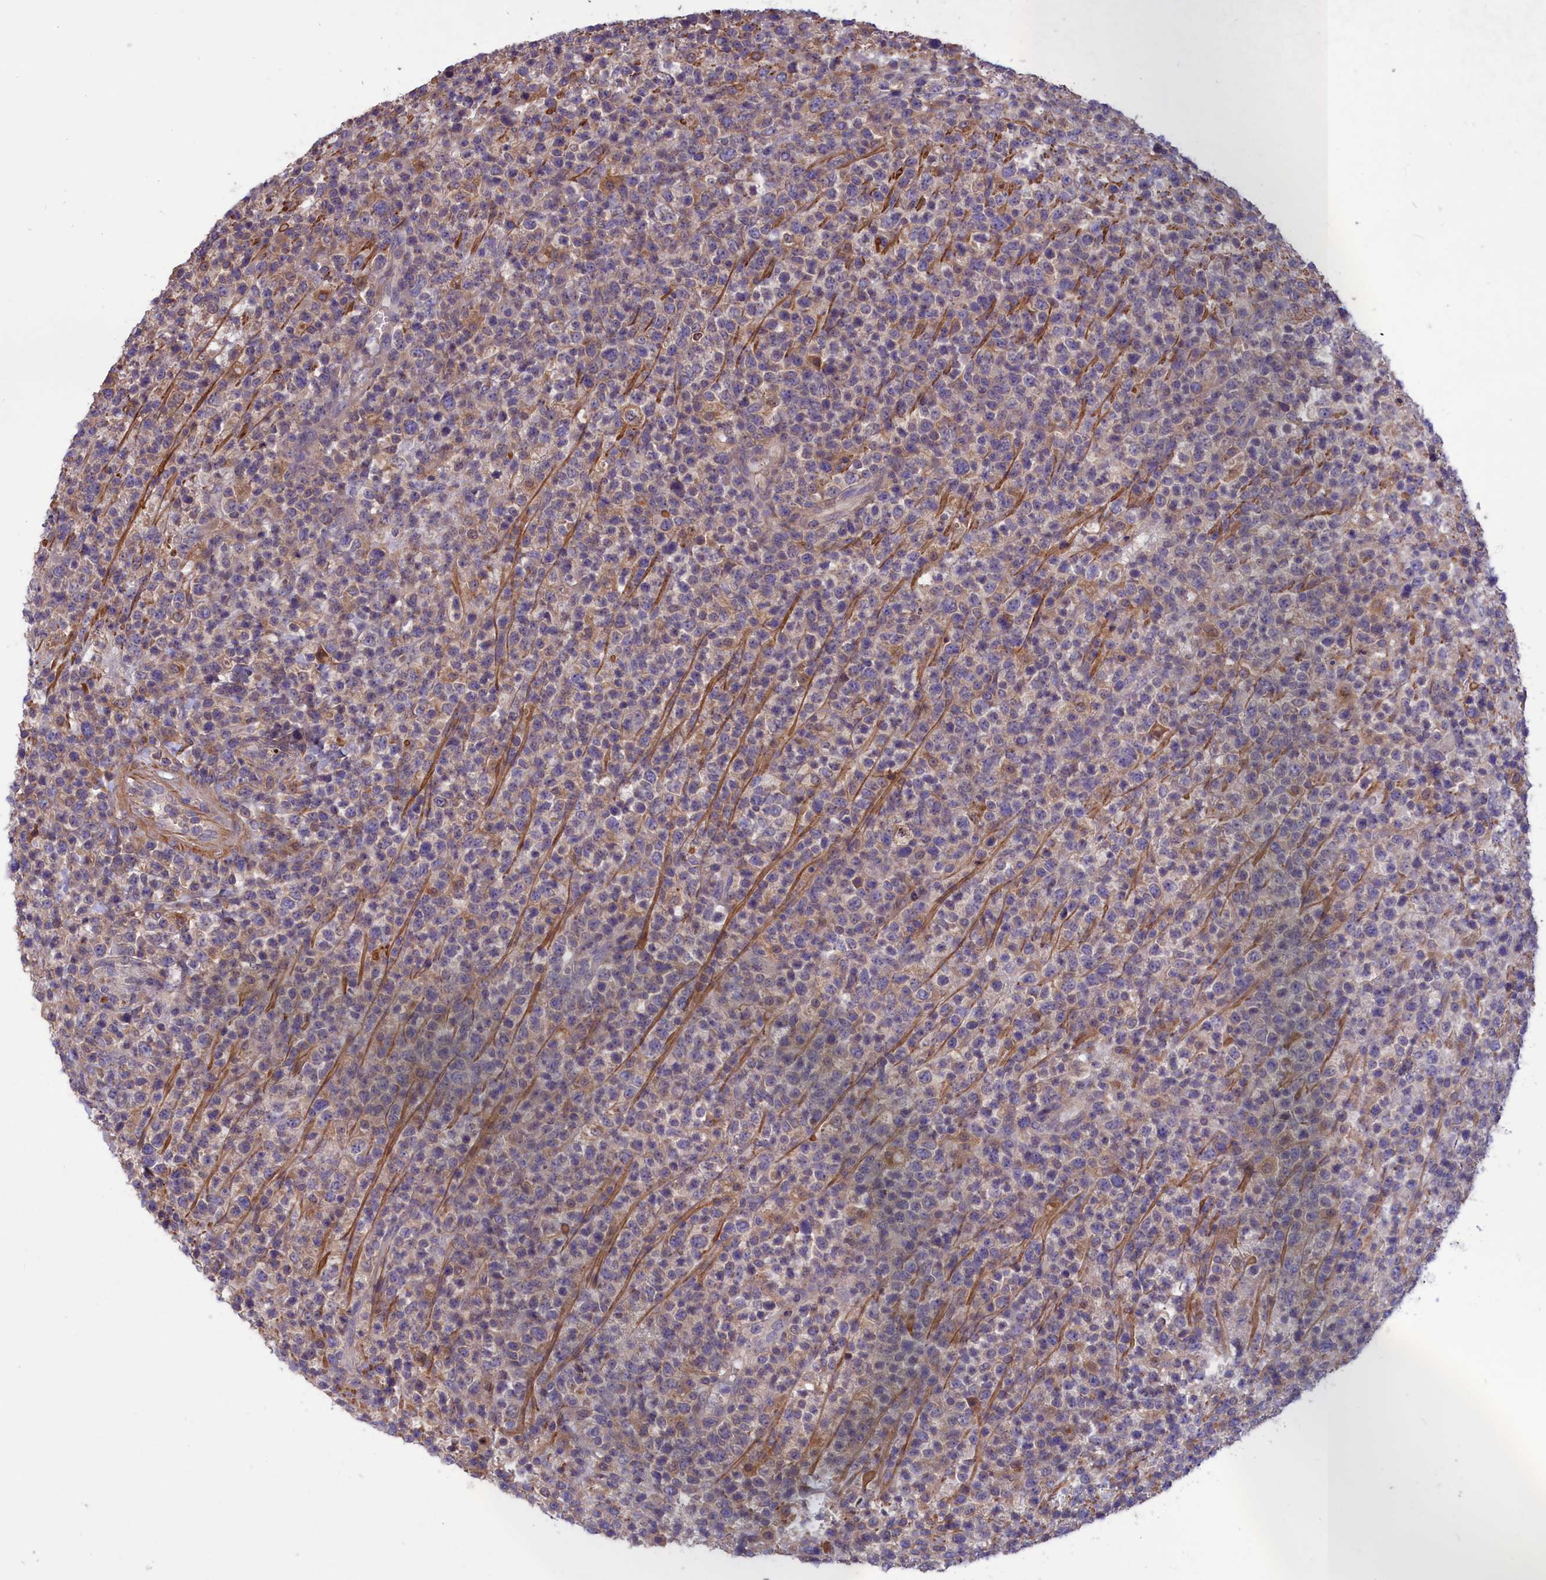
{"staining": {"intensity": "negative", "quantity": "none", "location": "none"}, "tissue": "lymphoma", "cell_type": "Tumor cells", "image_type": "cancer", "snomed": [{"axis": "morphology", "description": "Malignant lymphoma, non-Hodgkin's type, High grade"}, {"axis": "topography", "description": "Colon"}], "caption": "Immunohistochemistry (IHC) photomicrograph of neoplastic tissue: high-grade malignant lymphoma, non-Hodgkin's type stained with DAB (3,3'-diaminobenzidine) demonstrates no significant protein expression in tumor cells.", "gene": "AMDHD2", "patient": {"sex": "female", "age": 53}}